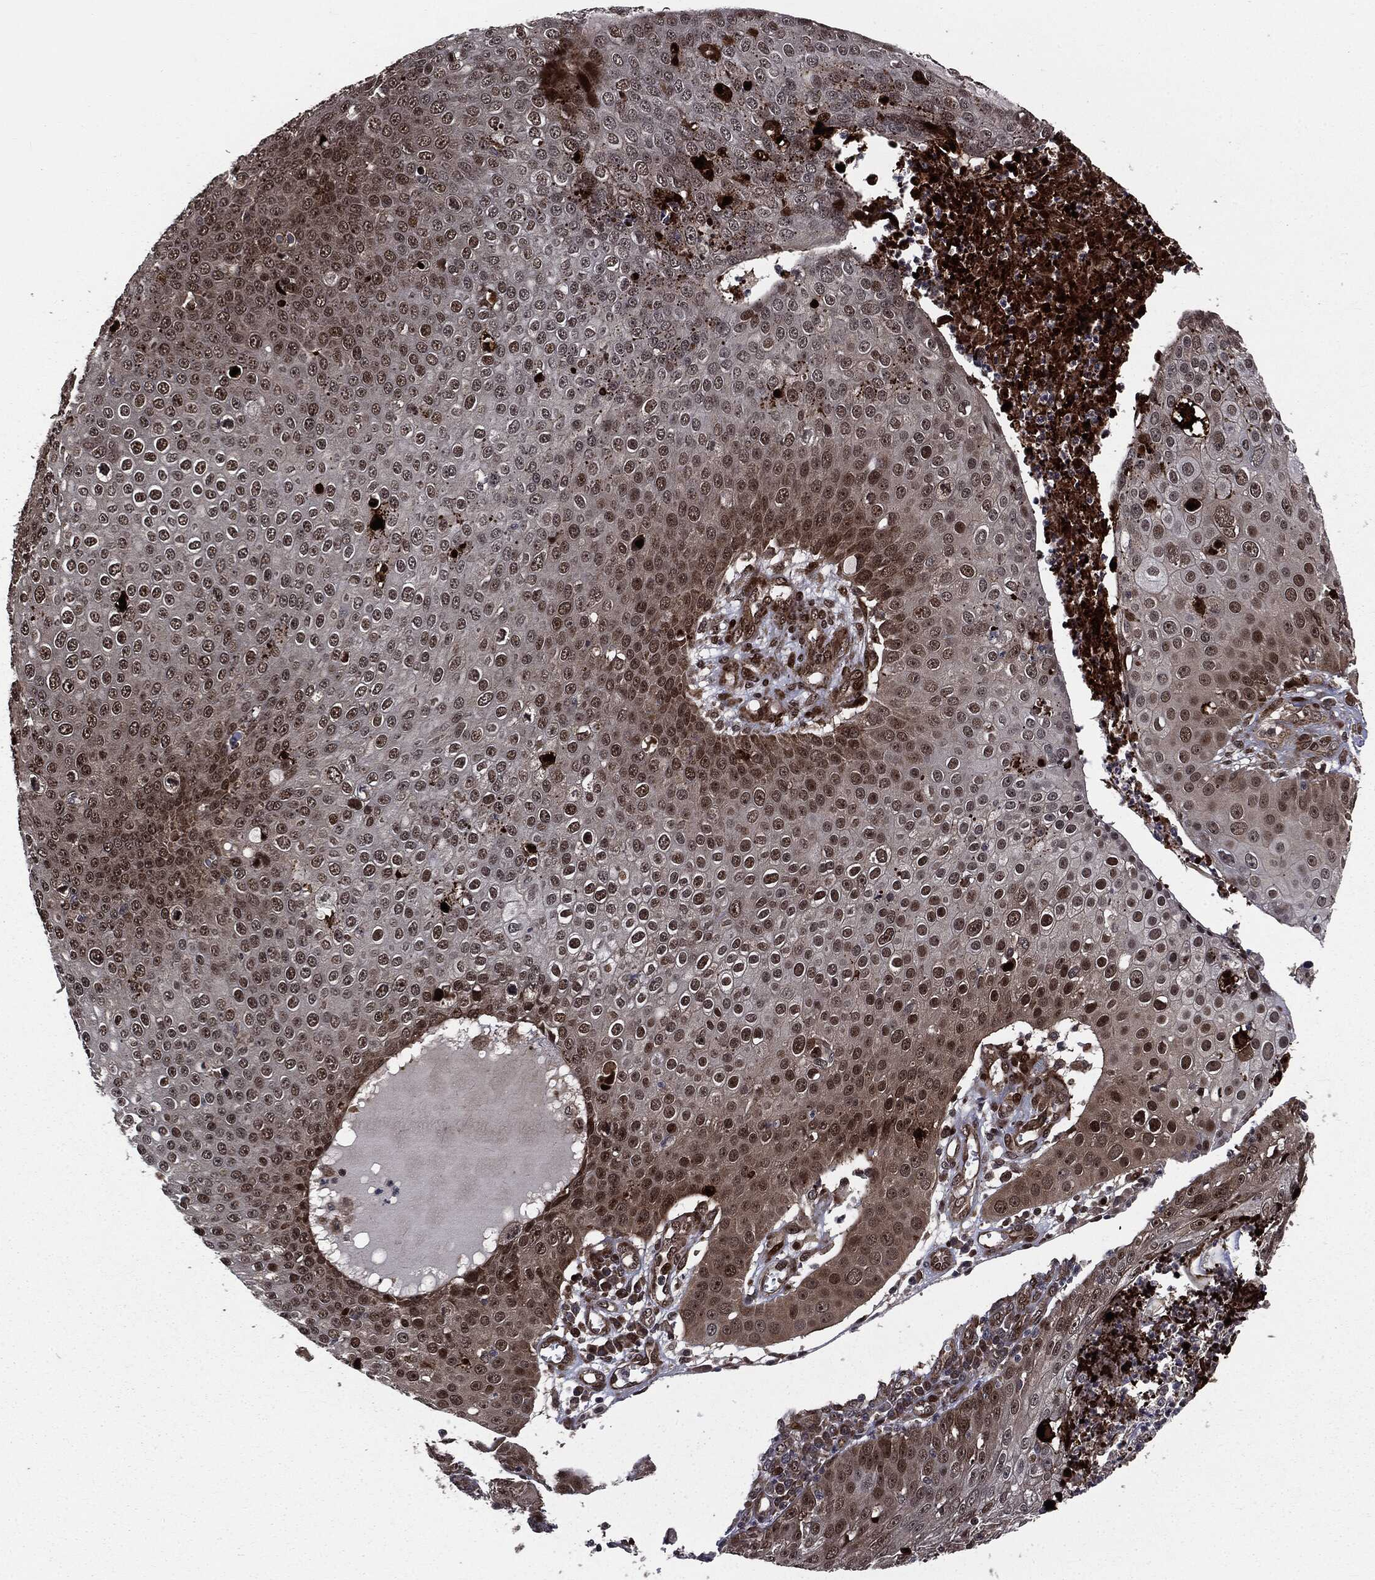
{"staining": {"intensity": "strong", "quantity": "<25%", "location": "nuclear"}, "tissue": "skin cancer", "cell_type": "Tumor cells", "image_type": "cancer", "snomed": [{"axis": "morphology", "description": "Squamous cell carcinoma, NOS"}, {"axis": "topography", "description": "Skin"}], "caption": "Immunohistochemistry (IHC) of skin cancer exhibits medium levels of strong nuclear expression in about <25% of tumor cells. Nuclei are stained in blue.", "gene": "SMAD4", "patient": {"sex": "male", "age": 71}}